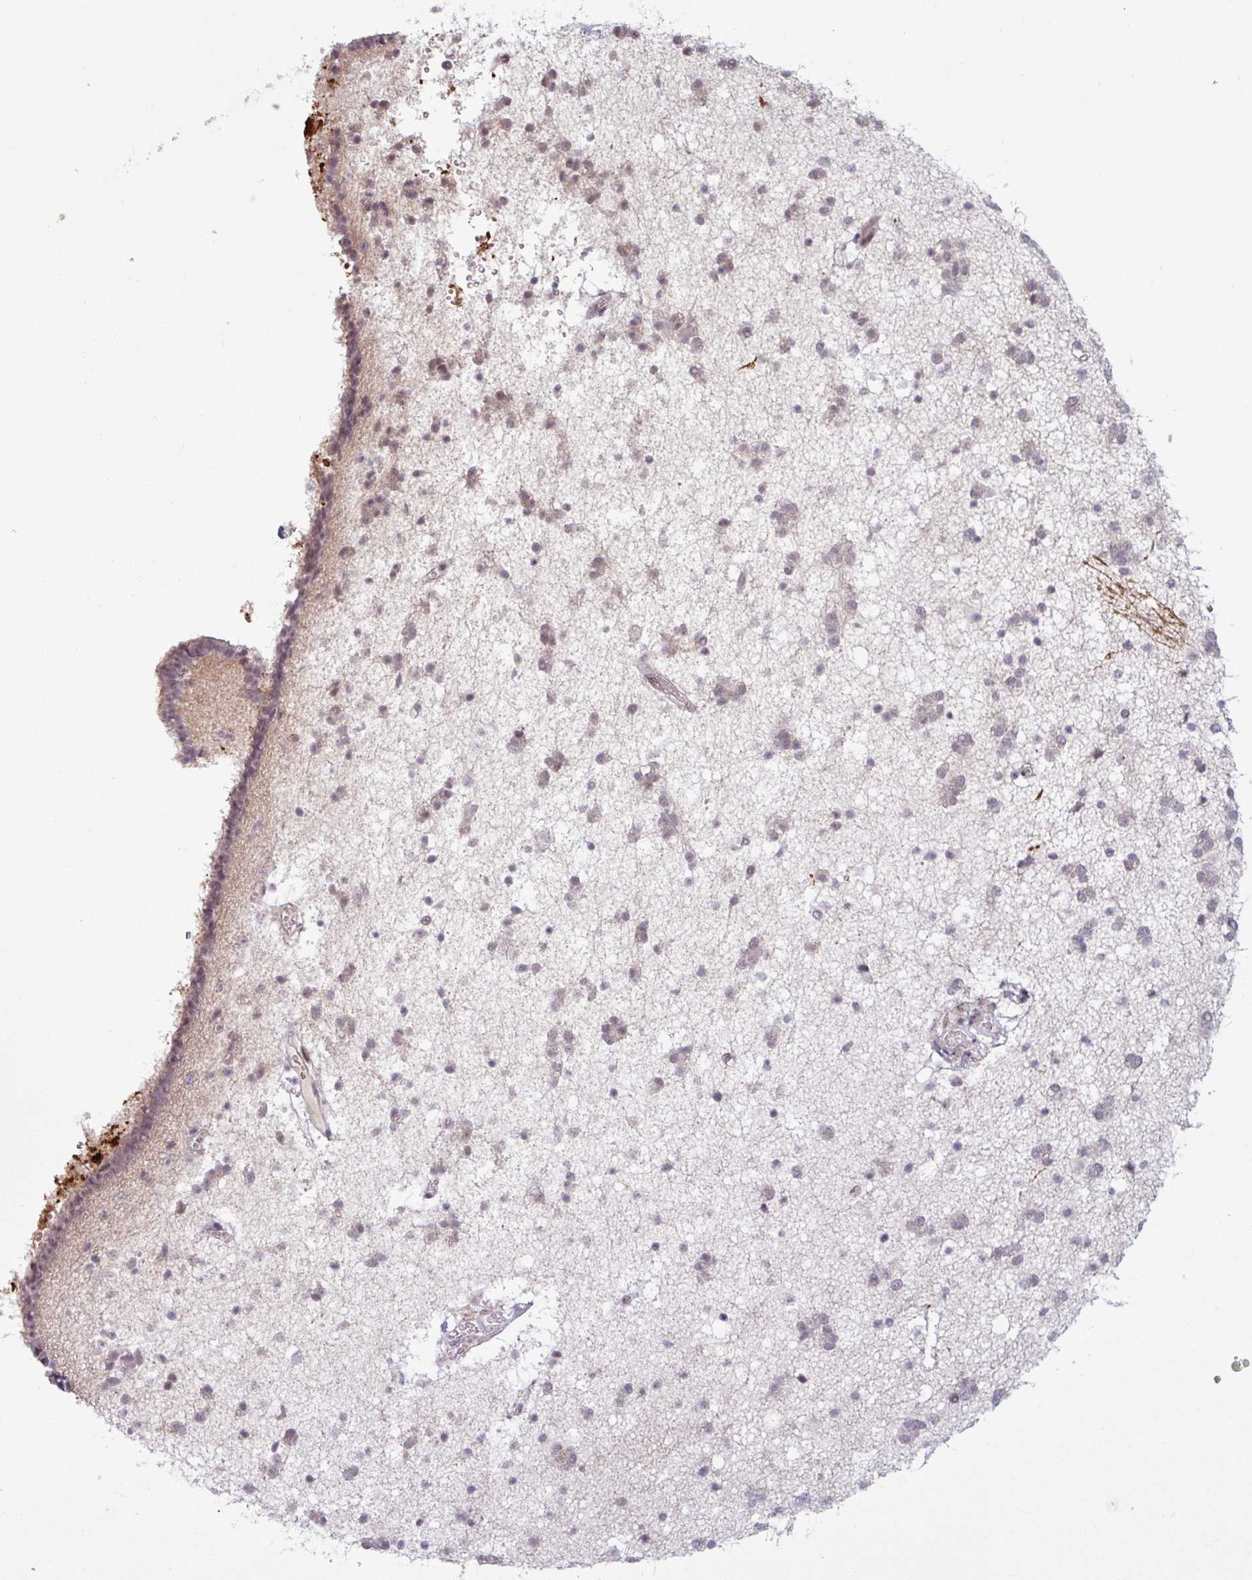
{"staining": {"intensity": "moderate", "quantity": "<25%", "location": "nuclear"}, "tissue": "caudate", "cell_type": "Glial cells", "image_type": "normal", "snomed": [{"axis": "morphology", "description": "Normal tissue, NOS"}, {"axis": "topography", "description": "Lateral ventricle wall"}], "caption": "Moderate nuclear expression for a protein is appreciated in about <25% of glial cells of unremarkable caudate using immunohistochemistry.", "gene": "NOTCH2", "patient": {"sex": "male", "age": 37}}